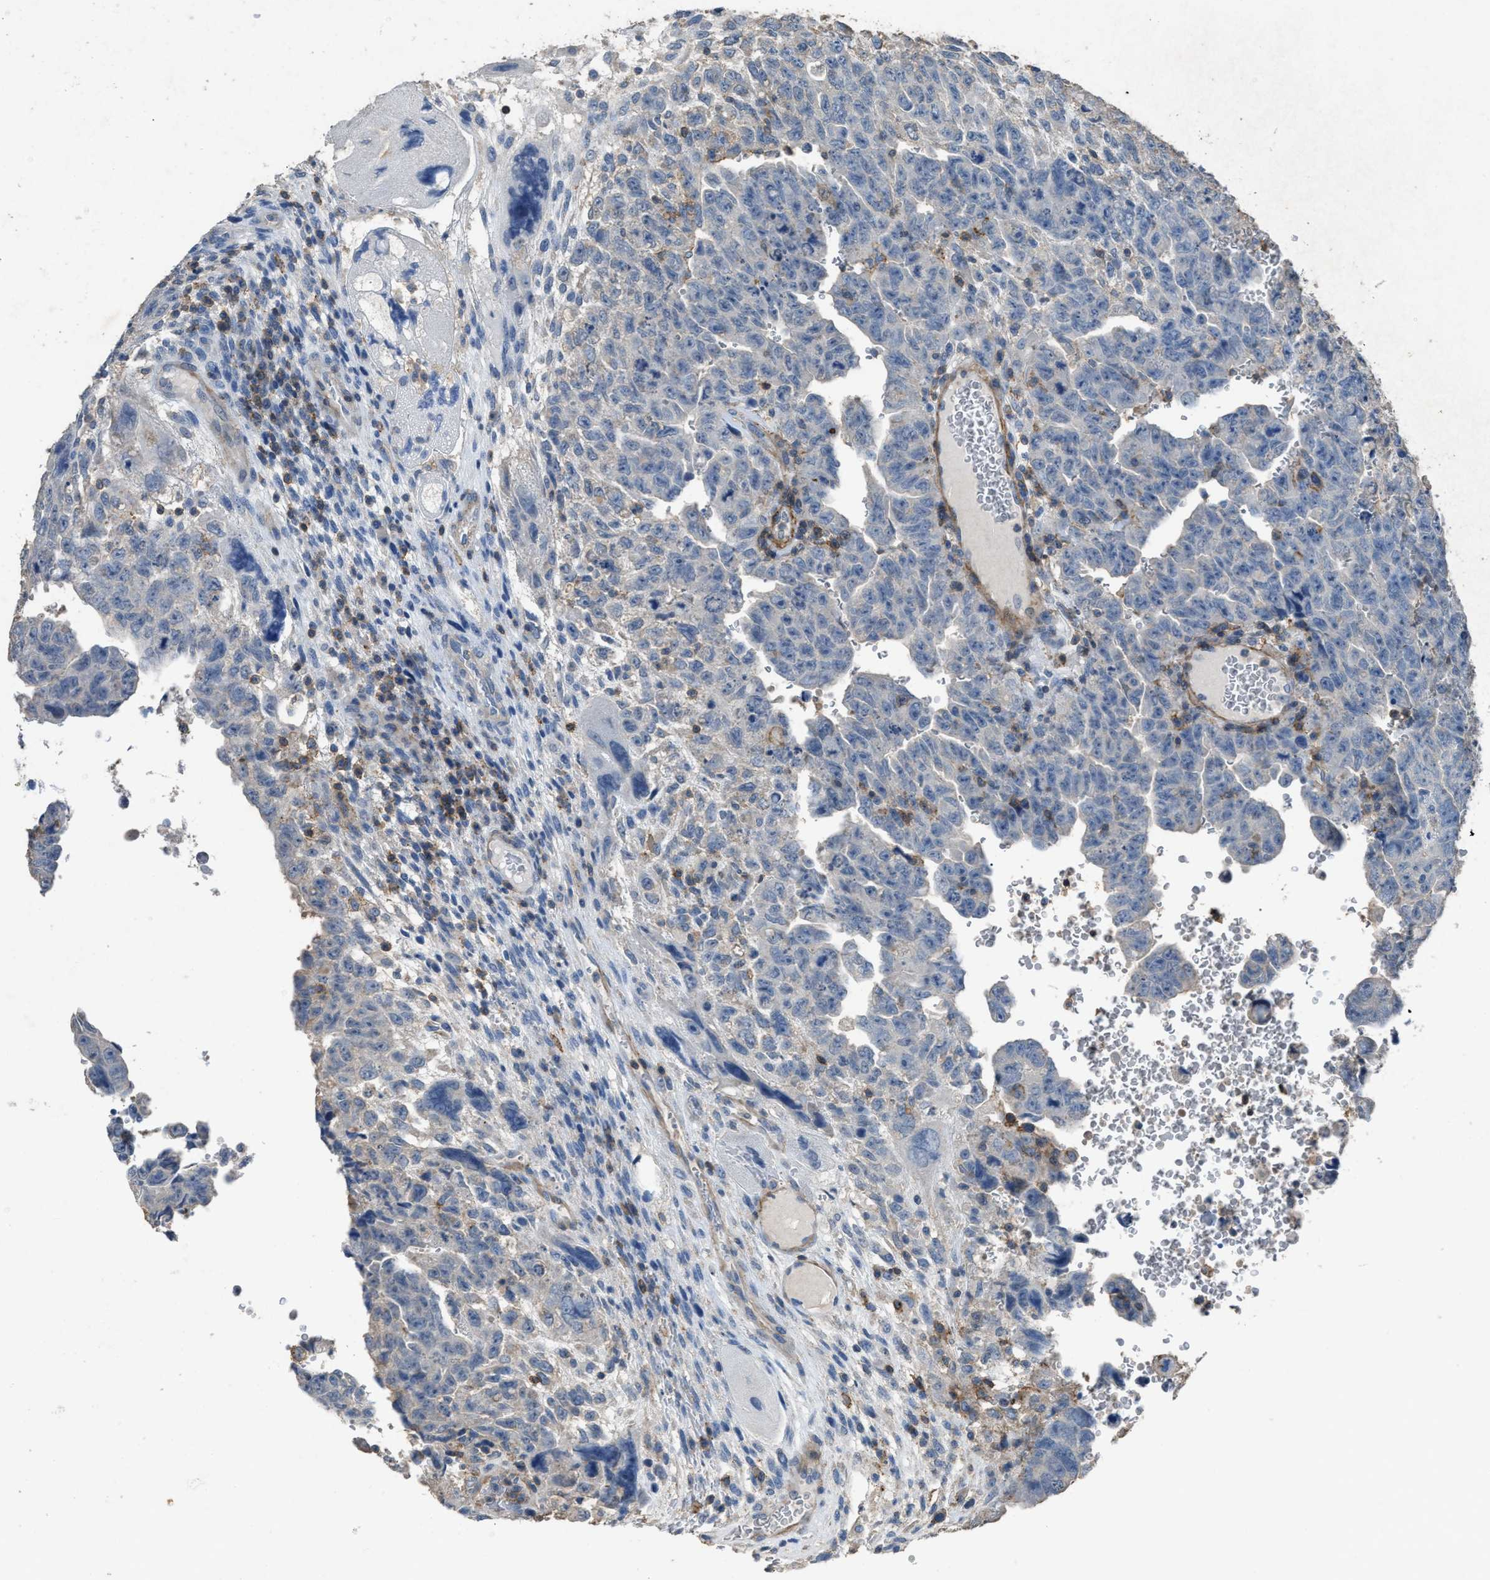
{"staining": {"intensity": "negative", "quantity": "none", "location": "none"}, "tissue": "testis cancer", "cell_type": "Tumor cells", "image_type": "cancer", "snomed": [{"axis": "morphology", "description": "Carcinoma, Embryonal, NOS"}, {"axis": "topography", "description": "Testis"}], "caption": "A histopathology image of human embryonal carcinoma (testis) is negative for staining in tumor cells.", "gene": "OR51E1", "patient": {"sex": "male", "age": 28}}